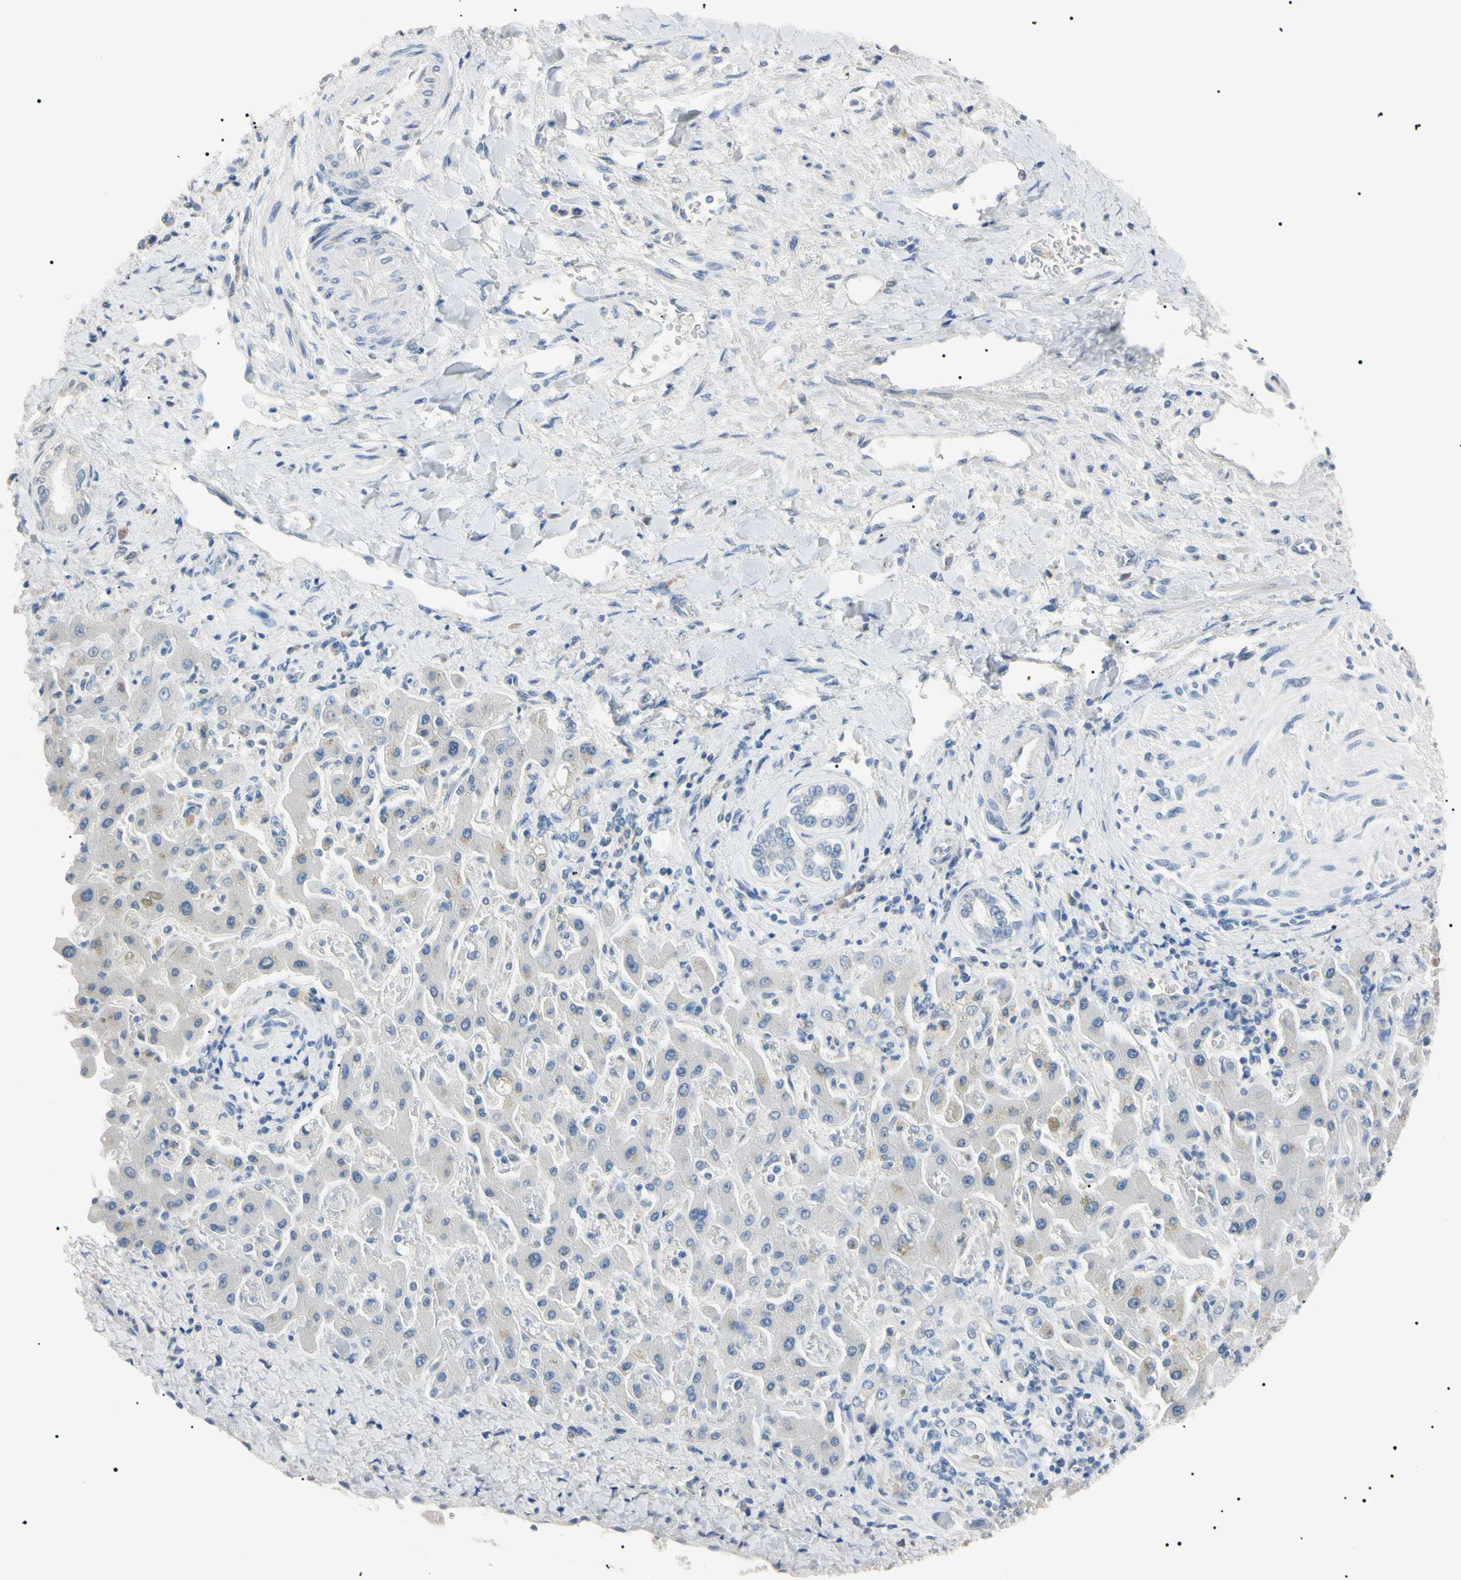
{"staining": {"intensity": "negative", "quantity": "none", "location": "none"}, "tissue": "liver cancer", "cell_type": "Tumor cells", "image_type": "cancer", "snomed": [{"axis": "morphology", "description": "Cholangiocarcinoma"}, {"axis": "topography", "description": "Liver"}], "caption": "Tumor cells show no significant expression in liver cancer (cholangiocarcinoma).", "gene": "CGB3", "patient": {"sex": "male", "age": 50}}